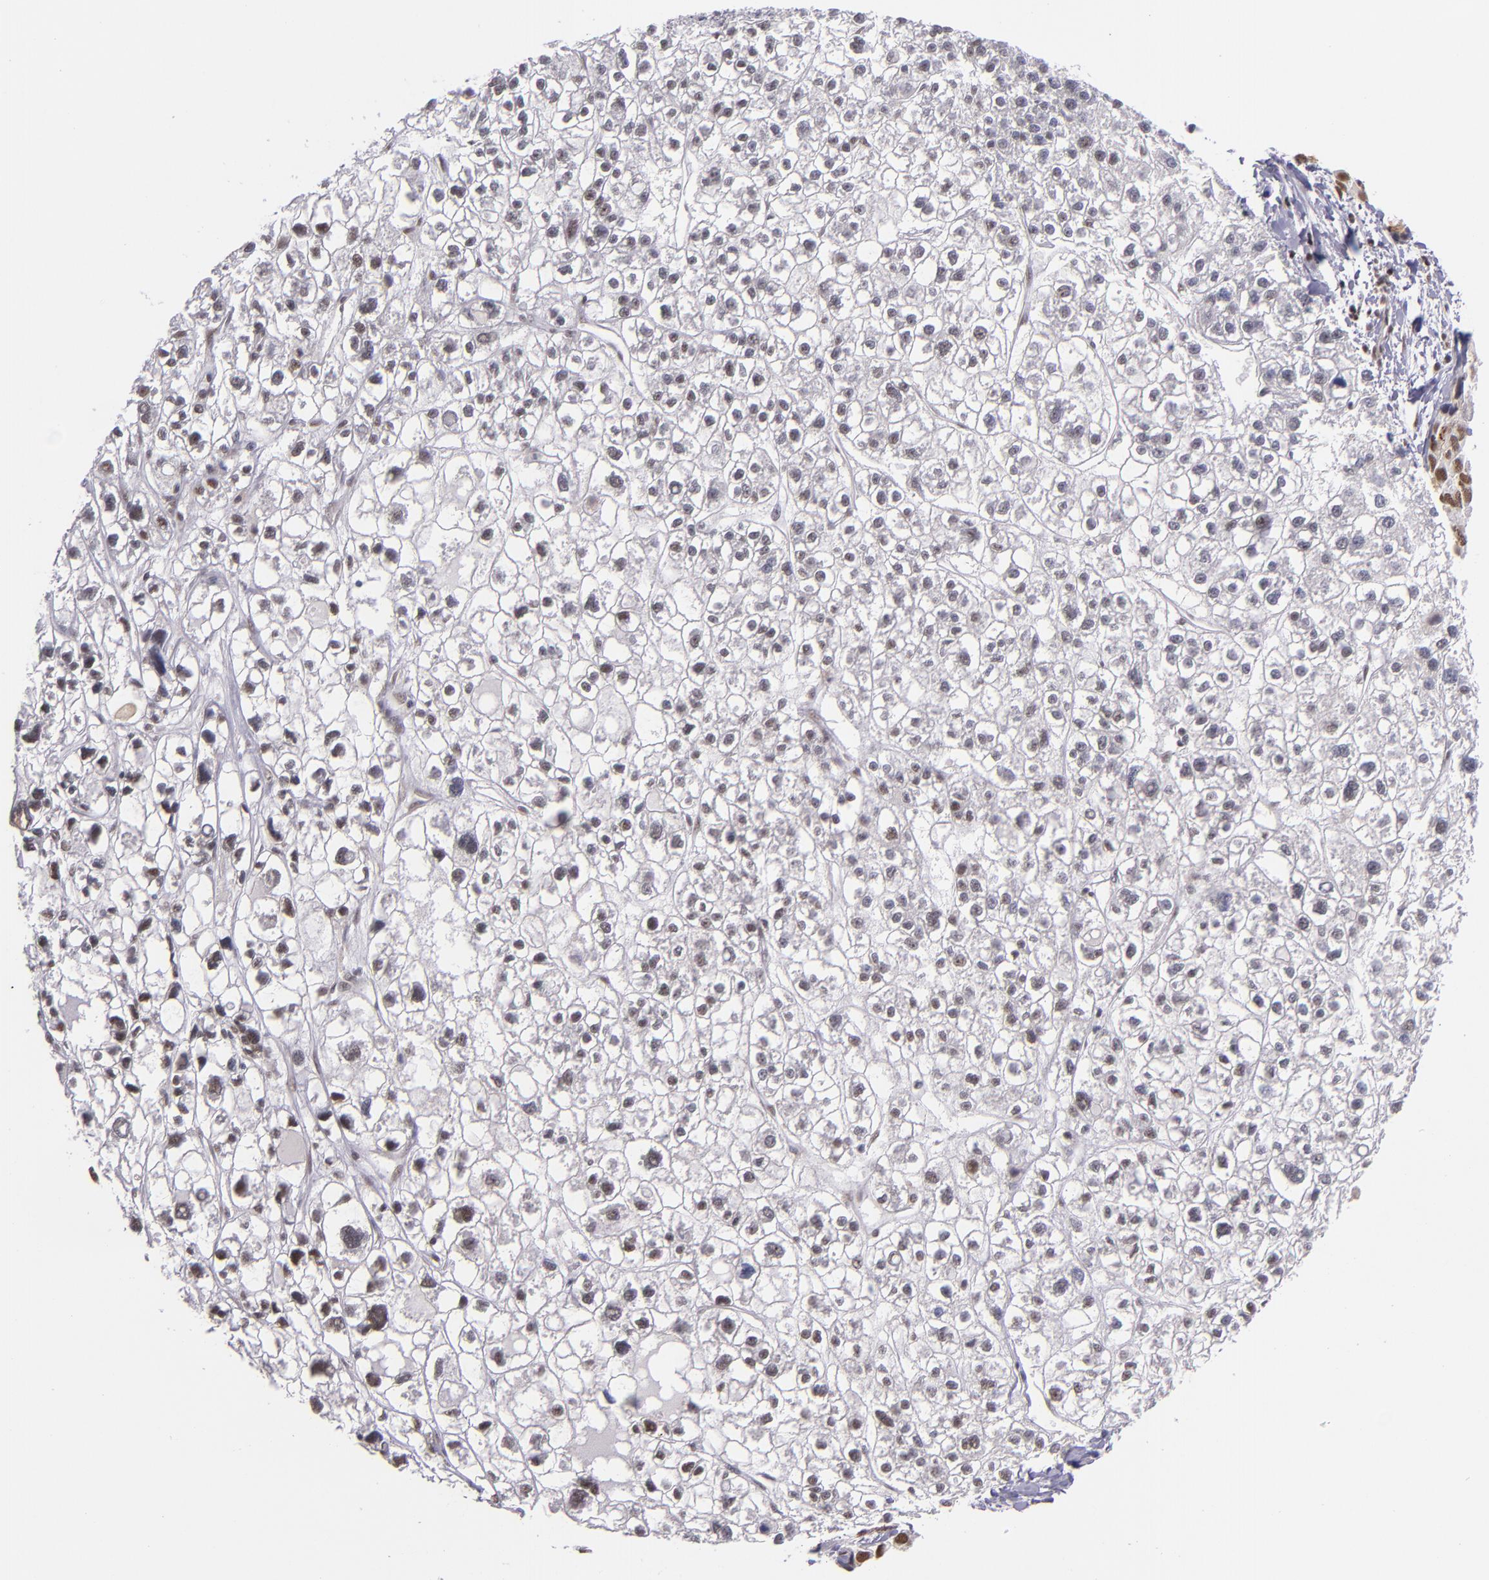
{"staining": {"intensity": "weak", "quantity": "25%-75%", "location": "nuclear"}, "tissue": "liver cancer", "cell_type": "Tumor cells", "image_type": "cancer", "snomed": [{"axis": "morphology", "description": "Carcinoma, Hepatocellular, NOS"}, {"axis": "topography", "description": "Liver"}], "caption": "This image shows immunohistochemistry staining of human hepatocellular carcinoma (liver), with low weak nuclear staining in about 25%-75% of tumor cells.", "gene": "ZNF148", "patient": {"sex": "female", "age": 85}}